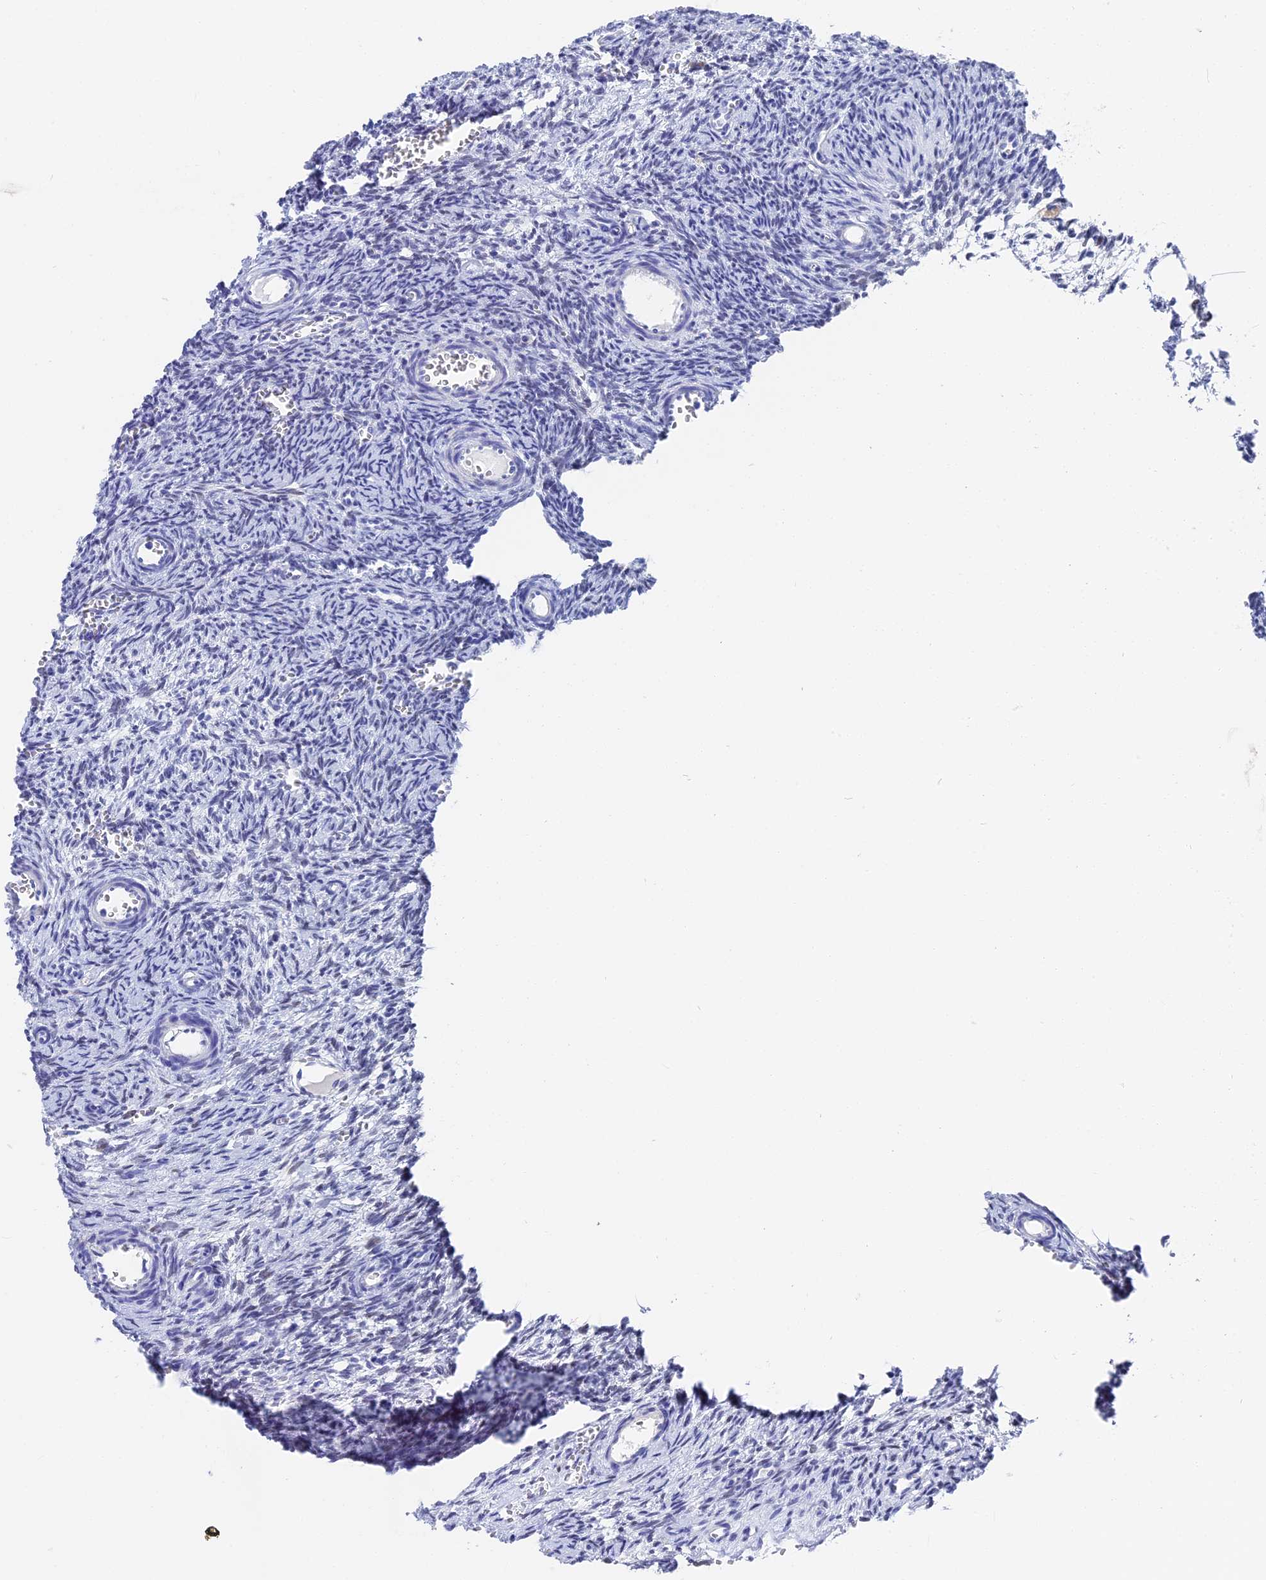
{"staining": {"intensity": "negative", "quantity": "none", "location": "none"}, "tissue": "ovary", "cell_type": "Follicle cells", "image_type": "normal", "snomed": [{"axis": "morphology", "description": "Normal tissue, NOS"}, {"axis": "topography", "description": "Ovary"}], "caption": "Immunohistochemical staining of unremarkable human ovary exhibits no significant expression in follicle cells.", "gene": "VPS33B", "patient": {"sex": "female", "age": 39}}